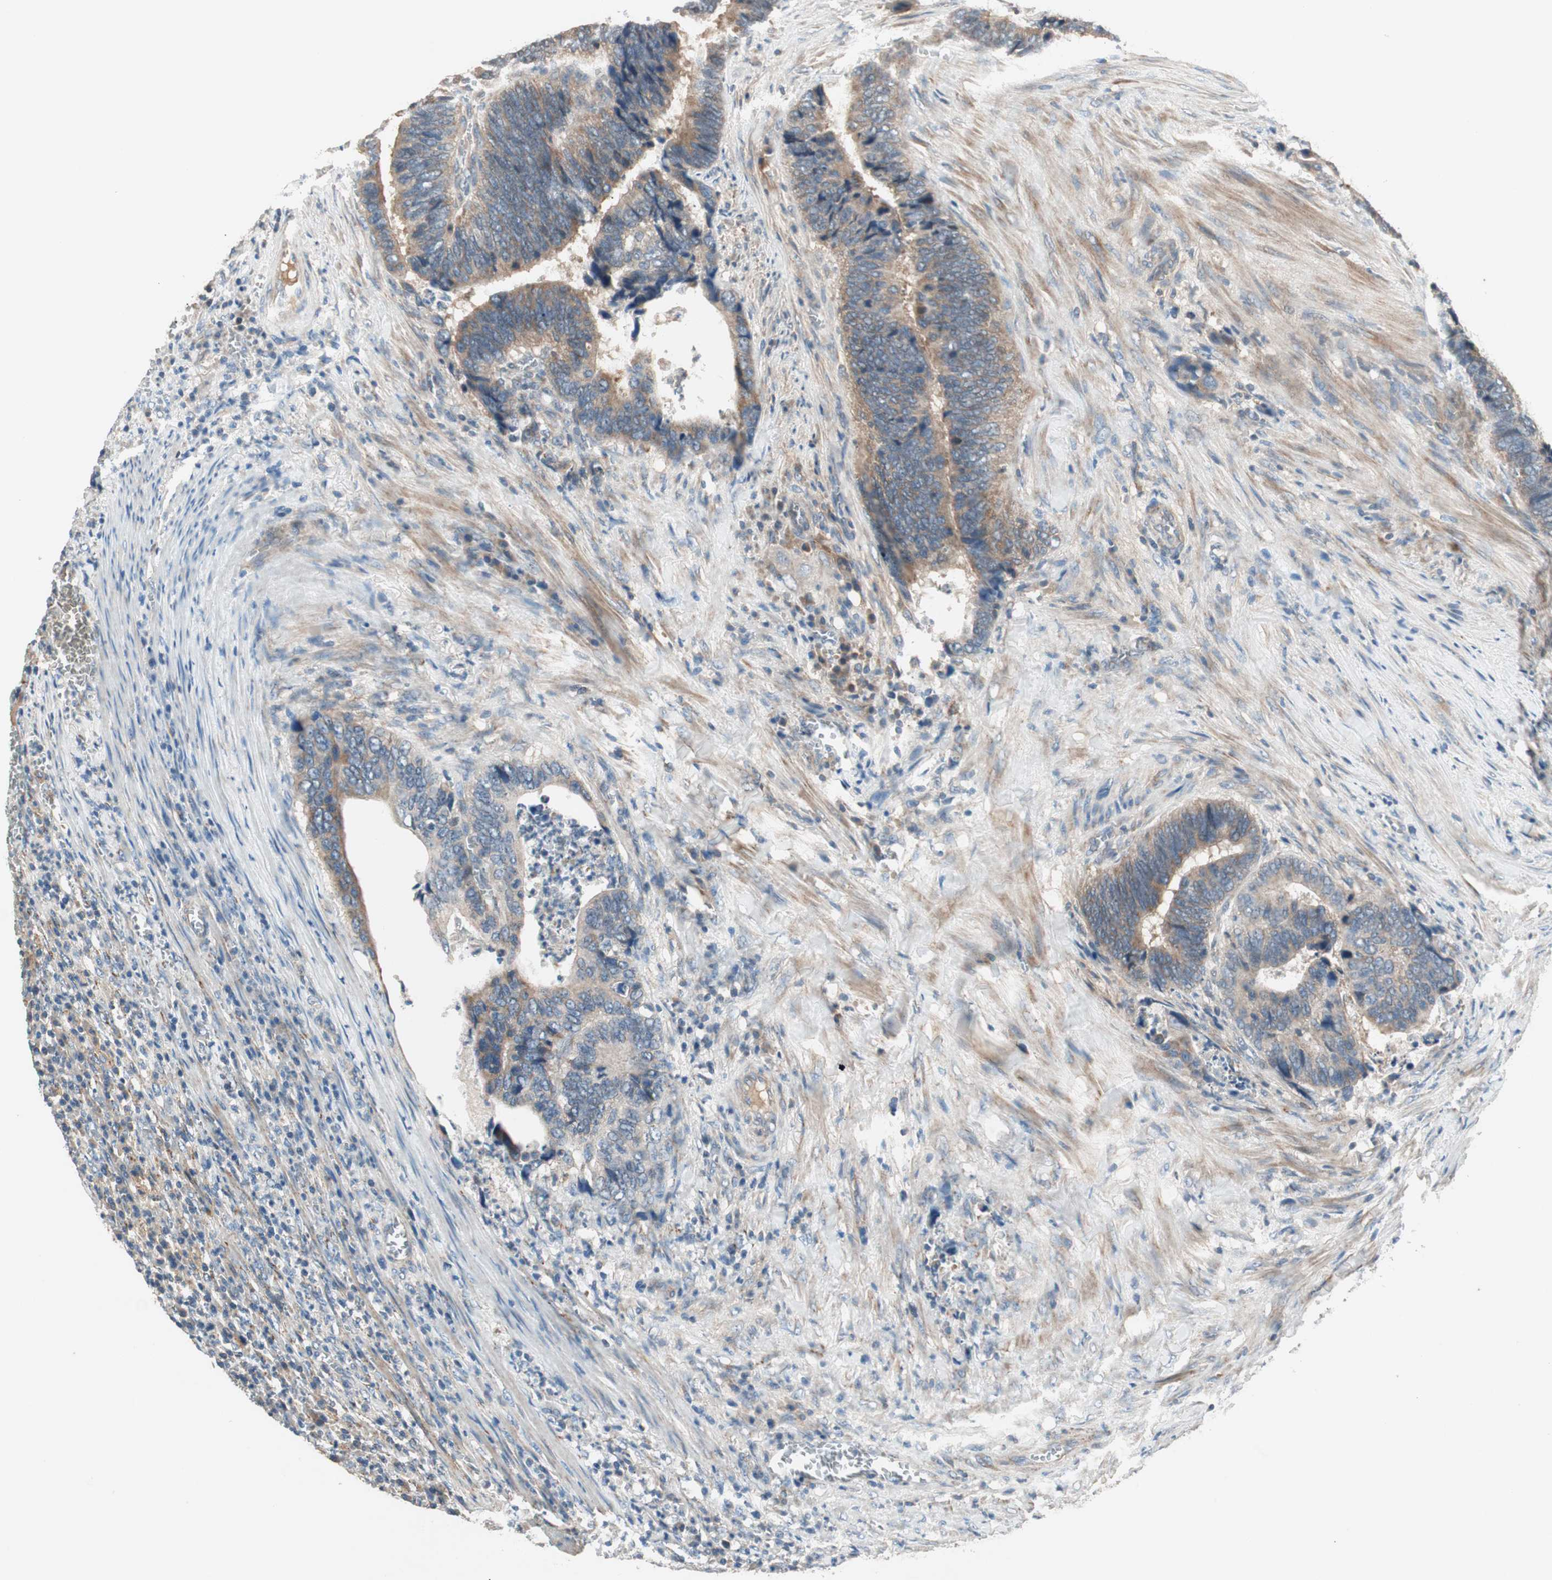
{"staining": {"intensity": "weak", "quantity": ">75%", "location": "cytoplasmic/membranous"}, "tissue": "colorectal cancer", "cell_type": "Tumor cells", "image_type": "cancer", "snomed": [{"axis": "morphology", "description": "Adenocarcinoma, NOS"}, {"axis": "topography", "description": "Colon"}], "caption": "Adenocarcinoma (colorectal) was stained to show a protein in brown. There is low levels of weak cytoplasmic/membranous staining in approximately >75% of tumor cells.", "gene": "HPN", "patient": {"sex": "male", "age": 72}}